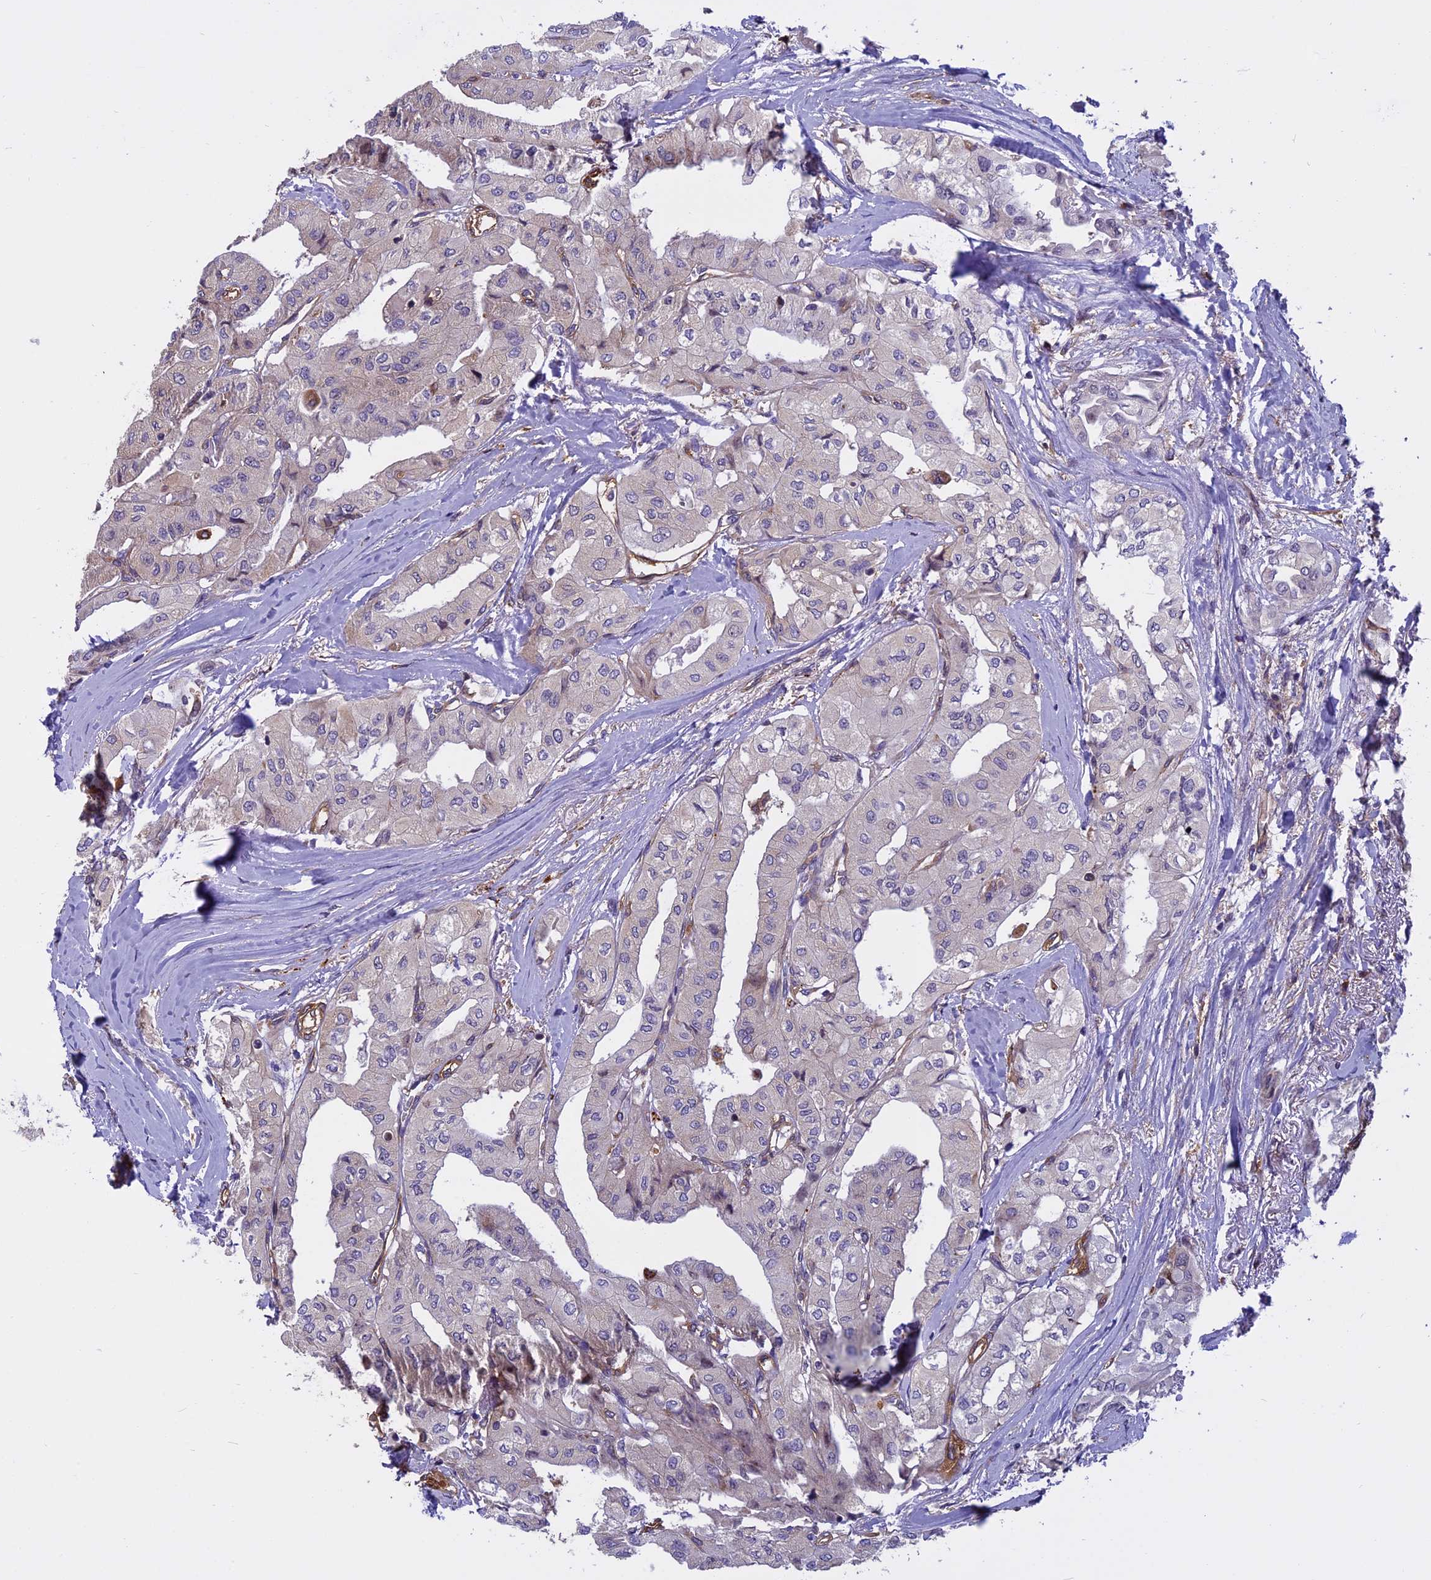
{"staining": {"intensity": "negative", "quantity": "none", "location": "none"}, "tissue": "thyroid cancer", "cell_type": "Tumor cells", "image_type": "cancer", "snomed": [{"axis": "morphology", "description": "Papillary adenocarcinoma, NOS"}, {"axis": "topography", "description": "Thyroid gland"}], "caption": "Tumor cells are negative for brown protein staining in papillary adenocarcinoma (thyroid).", "gene": "EHBP1L1", "patient": {"sex": "female", "age": 59}}